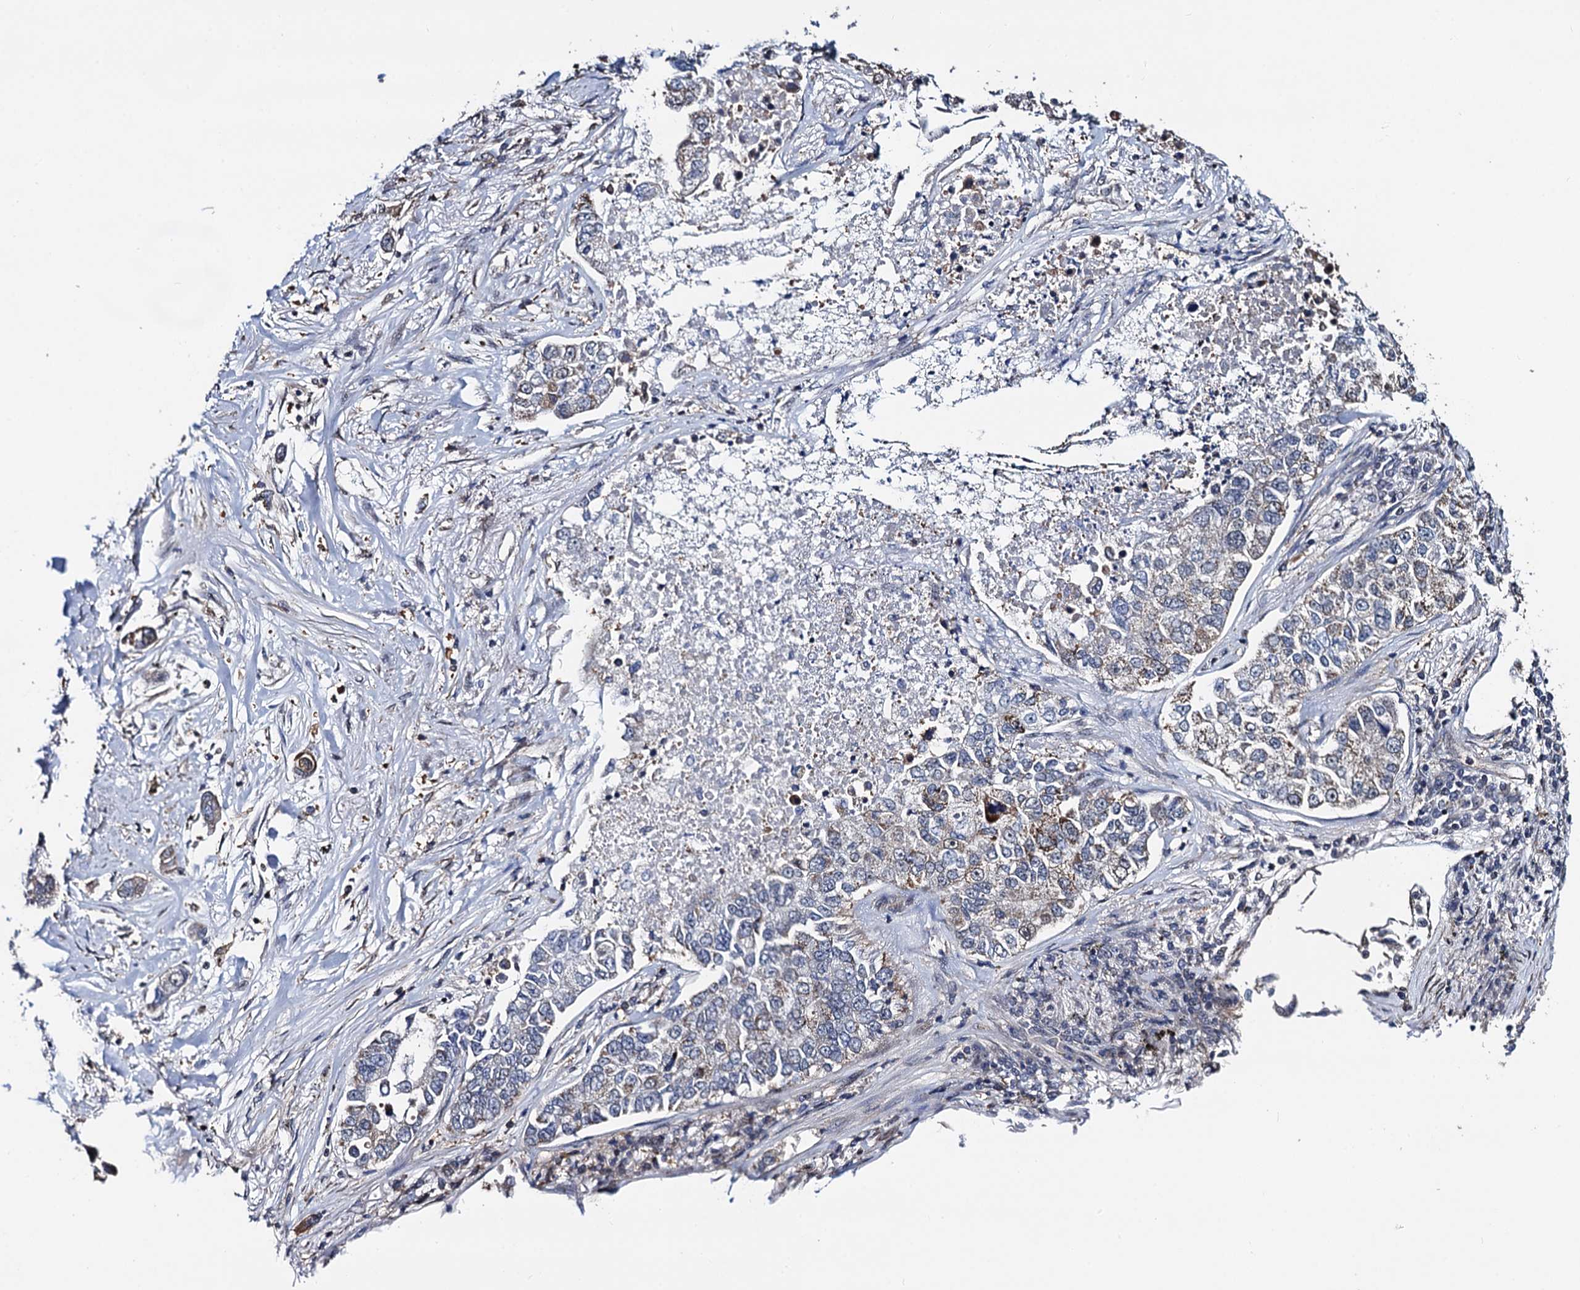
{"staining": {"intensity": "moderate", "quantity": "<25%", "location": "cytoplasmic/membranous"}, "tissue": "lung cancer", "cell_type": "Tumor cells", "image_type": "cancer", "snomed": [{"axis": "morphology", "description": "Adenocarcinoma, NOS"}, {"axis": "topography", "description": "Lung"}], "caption": "Immunohistochemistry (IHC) photomicrograph of human lung adenocarcinoma stained for a protein (brown), which displays low levels of moderate cytoplasmic/membranous positivity in about <25% of tumor cells.", "gene": "PTCD3", "patient": {"sex": "male", "age": 49}}